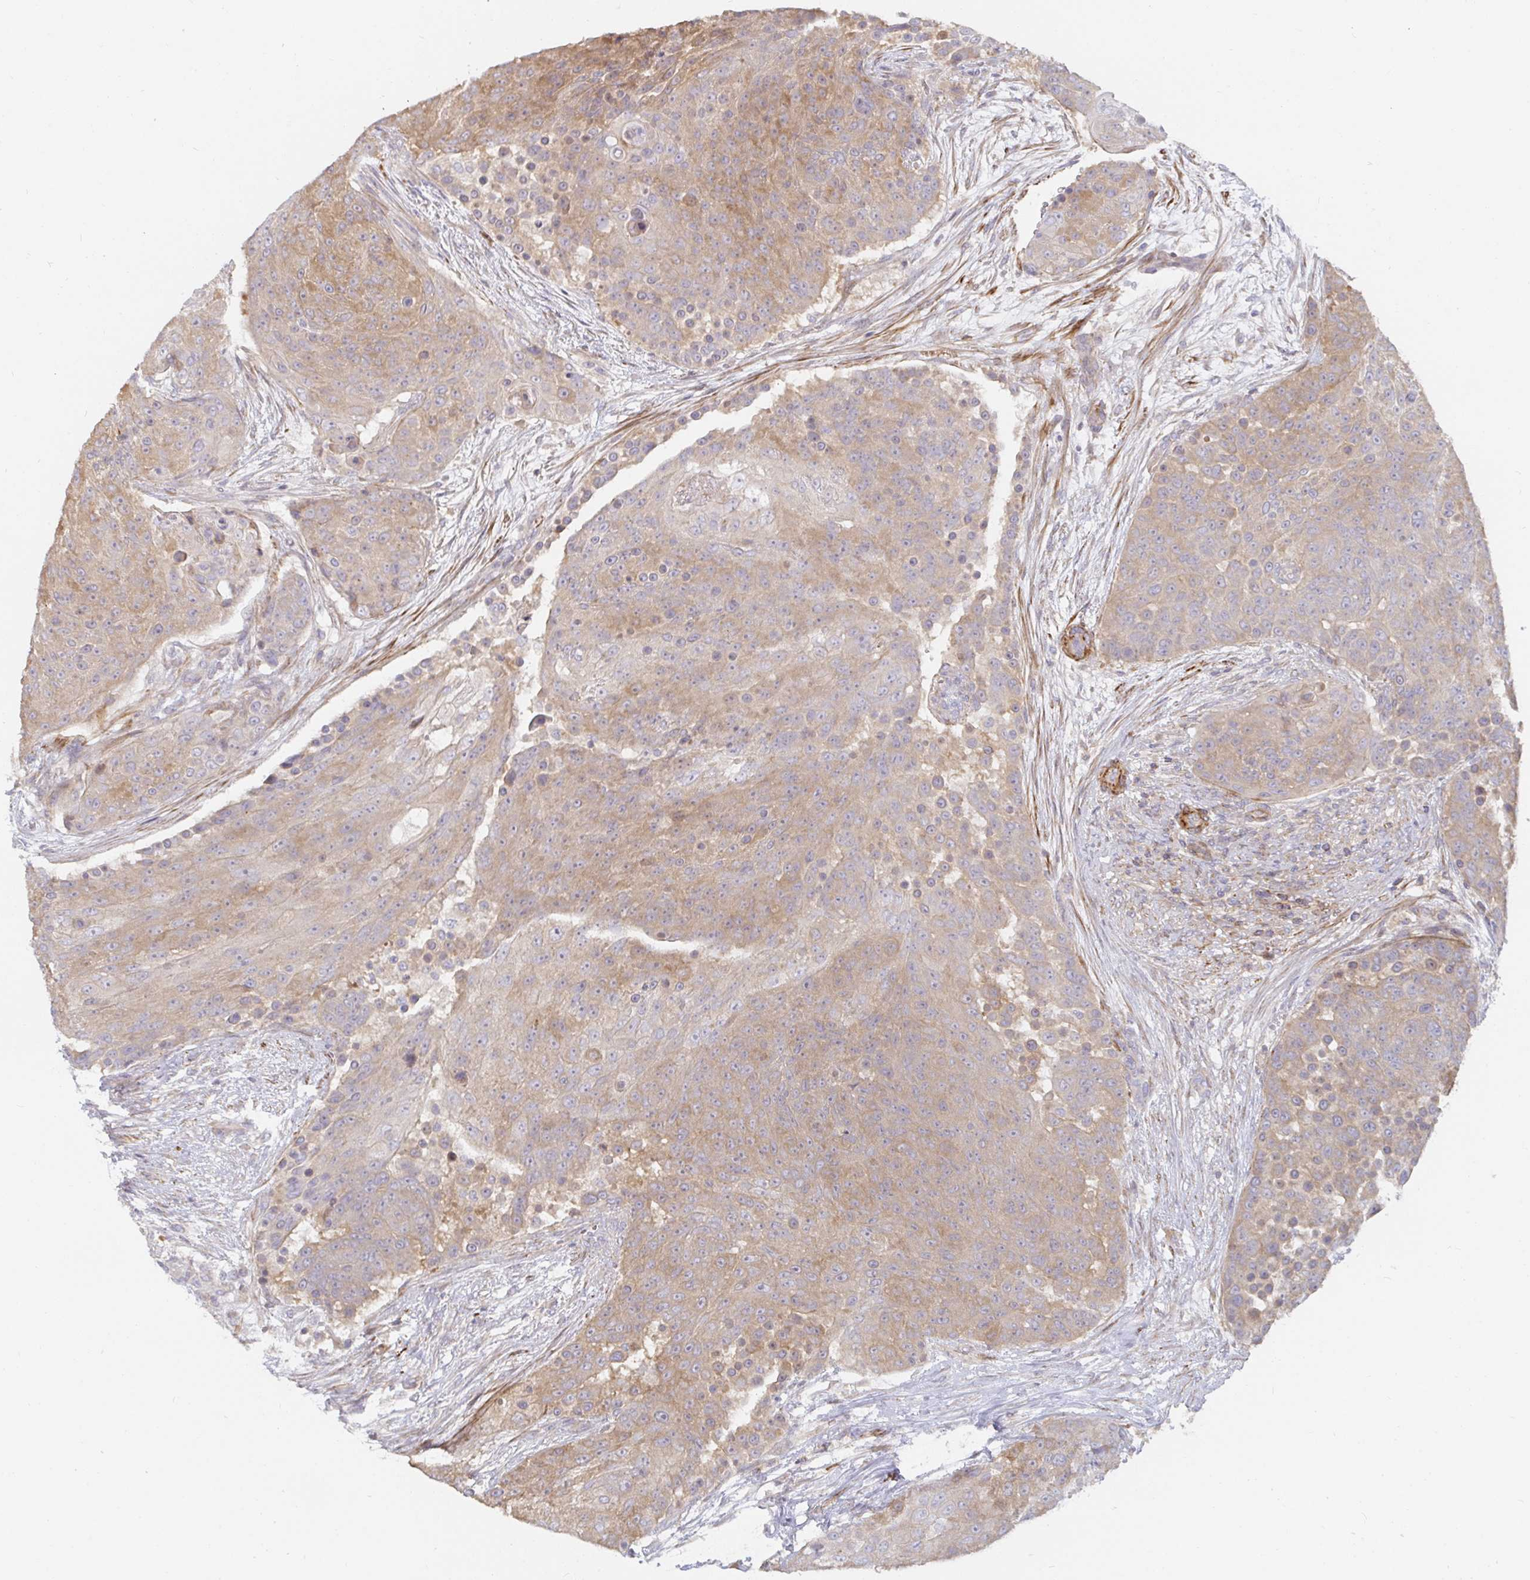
{"staining": {"intensity": "weak", "quantity": ">75%", "location": "cytoplasmic/membranous"}, "tissue": "urothelial cancer", "cell_type": "Tumor cells", "image_type": "cancer", "snomed": [{"axis": "morphology", "description": "Urothelial carcinoma, High grade"}, {"axis": "topography", "description": "Urinary bladder"}], "caption": "Immunohistochemical staining of human urothelial cancer displays low levels of weak cytoplasmic/membranous positivity in about >75% of tumor cells. The staining was performed using DAB (3,3'-diaminobenzidine), with brown indicating positive protein expression. Nuclei are stained blue with hematoxylin.", "gene": "SSH2", "patient": {"sex": "female", "age": 63}}